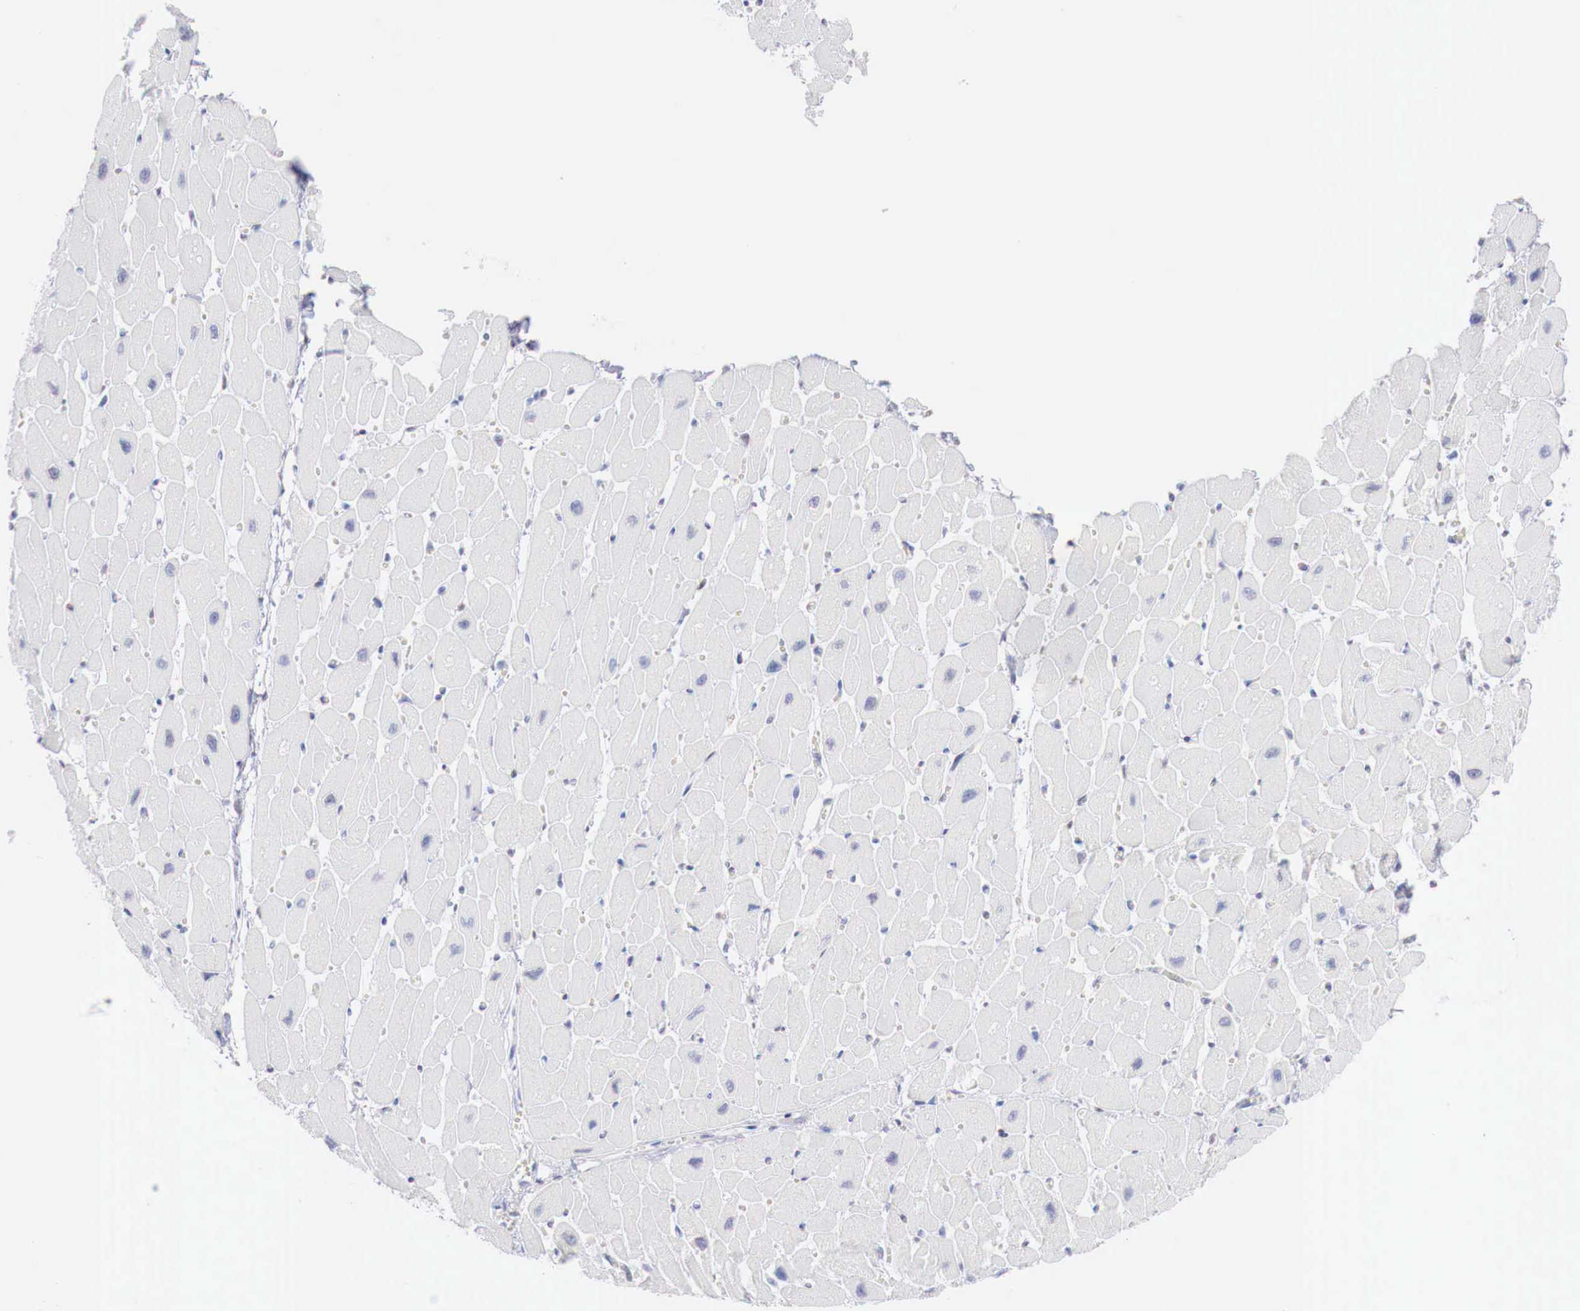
{"staining": {"intensity": "negative", "quantity": "none", "location": "none"}, "tissue": "heart muscle", "cell_type": "Cardiomyocytes", "image_type": "normal", "snomed": [{"axis": "morphology", "description": "Normal tissue, NOS"}, {"axis": "topography", "description": "Heart"}], "caption": "Image shows no protein expression in cardiomyocytes of normal heart muscle.", "gene": "FOXP2", "patient": {"sex": "female", "age": 54}}